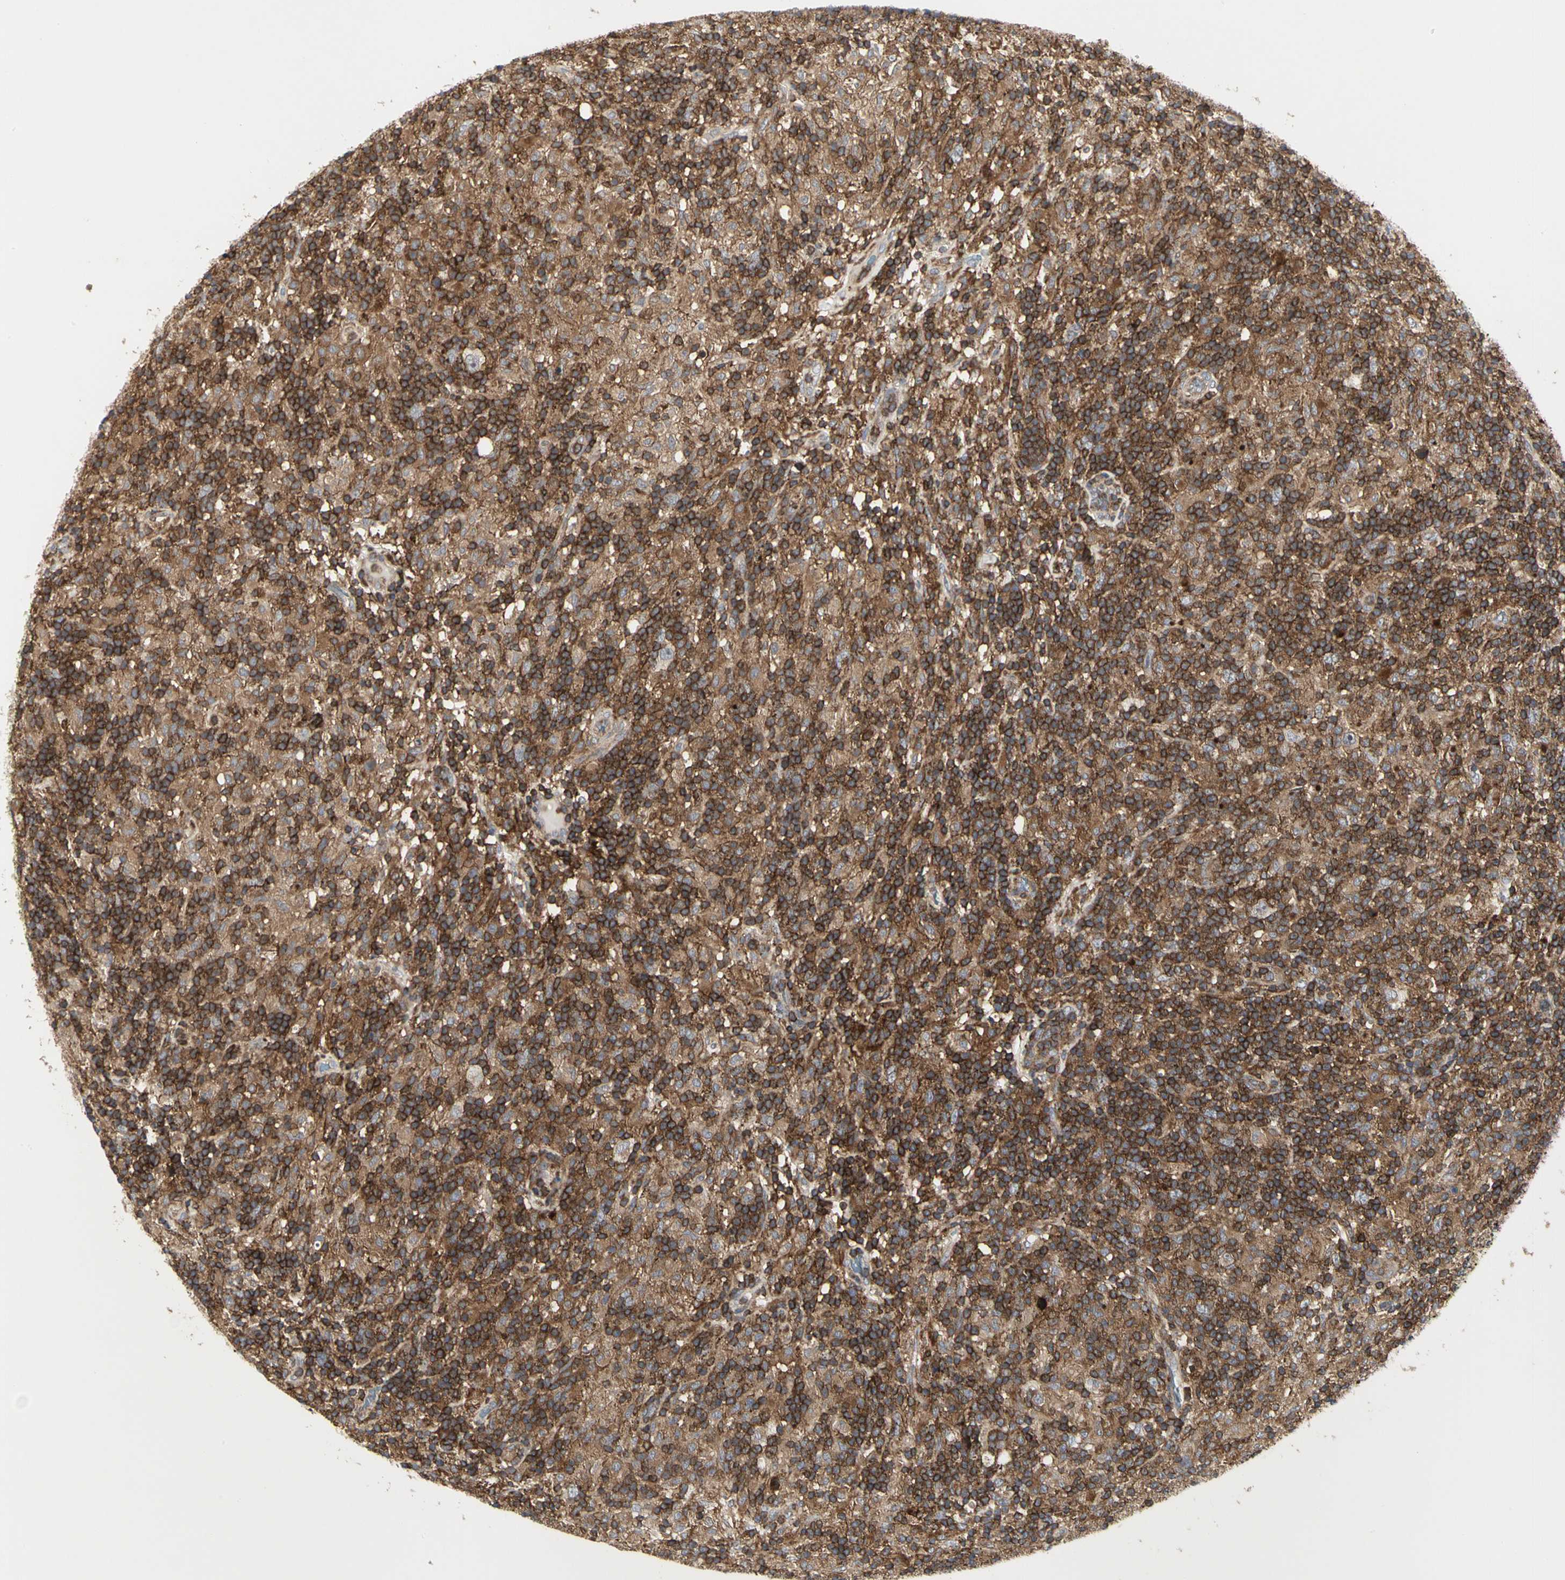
{"staining": {"intensity": "weak", "quantity": ">75%", "location": "cytoplasmic/membranous"}, "tissue": "lymphoma", "cell_type": "Tumor cells", "image_type": "cancer", "snomed": [{"axis": "morphology", "description": "Hodgkin's disease, NOS"}, {"axis": "topography", "description": "Lymph node"}], "caption": "Immunohistochemistry of Hodgkin's disease demonstrates low levels of weak cytoplasmic/membranous staining in about >75% of tumor cells. The protein is stained brown, and the nuclei are stained in blue (DAB IHC with brightfield microscopy, high magnification).", "gene": "NAPG", "patient": {"sex": "male", "age": 70}}